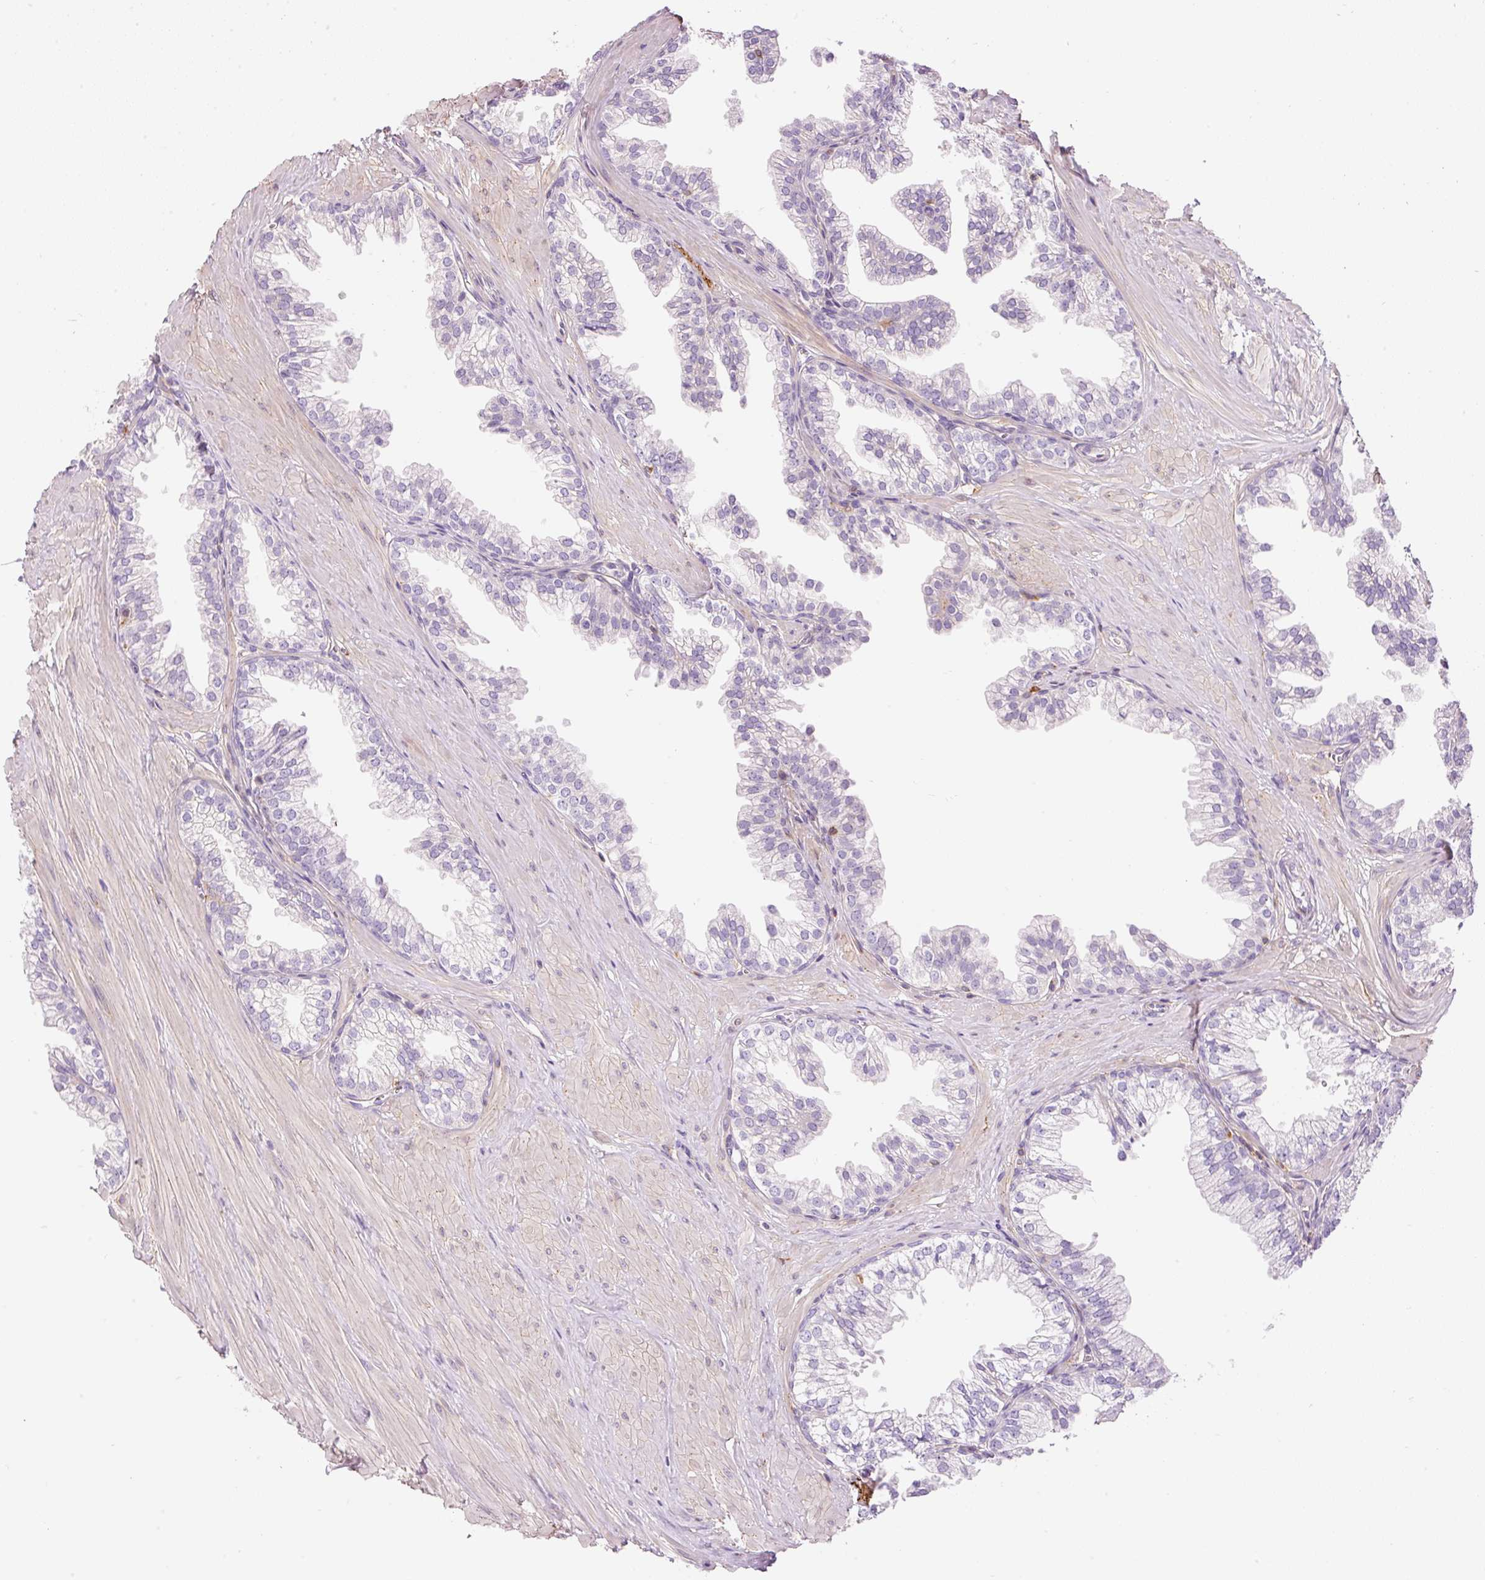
{"staining": {"intensity": "negative", "quantity": "none", "location": "none"}, "tissue": "prostate", "cell_type": "Glandular cells", "image_type": "normal", "snomed": [{"axis": "morphology", "description": "Normal tissue, NOS"}, {"axis": "topography", "description": "Prostate"}, {"axis": "topography", "description": "Peripheral nerve tissue"}], "caption": "Immunohistochemistry (IHC) photomicrograph of benign prostate: prostate stained with DAB (3,3'-diaminobenzidine) reveals no significant protein expression in glandular cells. Nuclei are stained in blue.", "gene": "DOK6", "patient": {"sex": "male", "age": 55}}